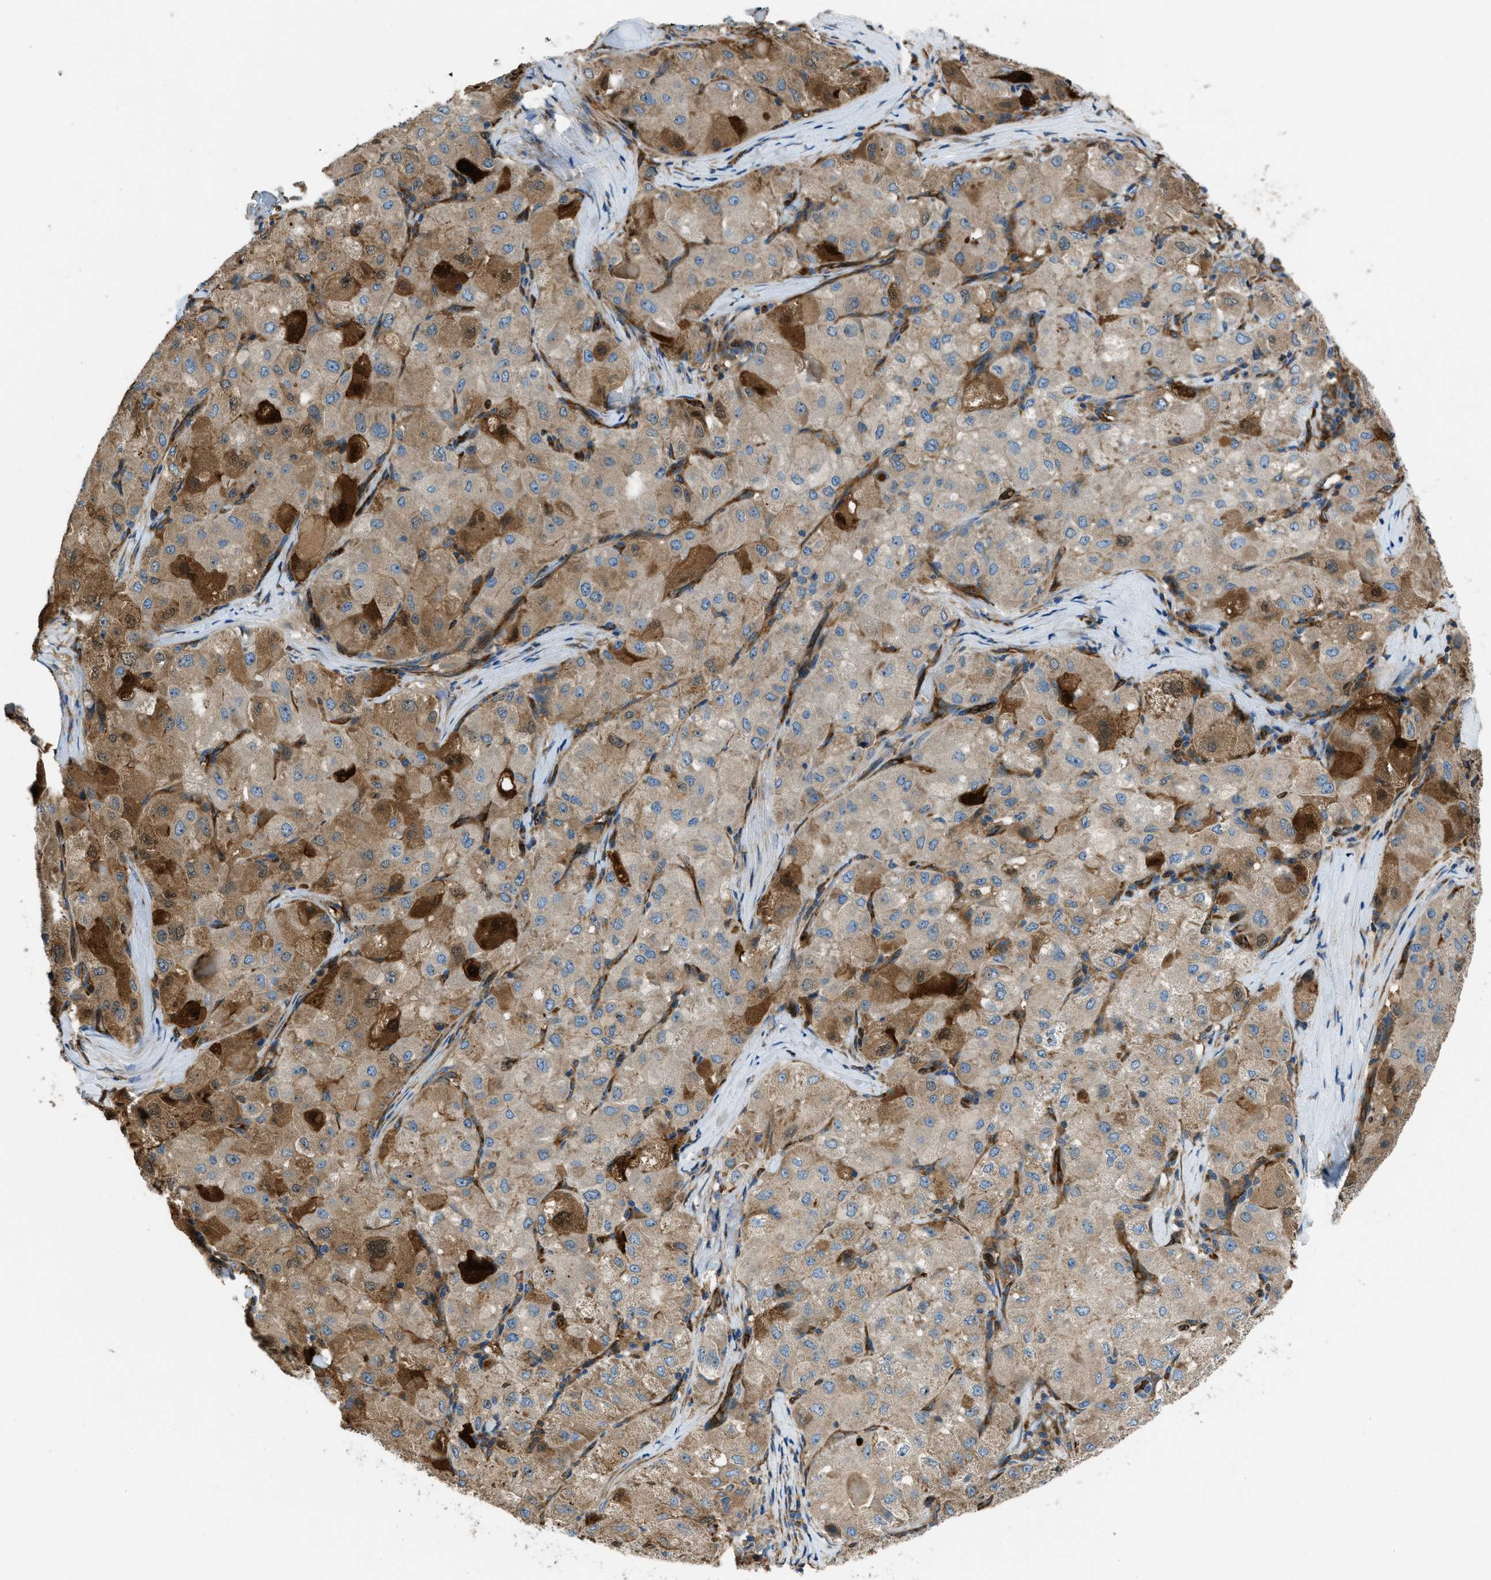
{"staining": {"intensity": "moderate", "quantity": ">75%", "location": "cytoplasmic/membranous"}, "tissue": "liver cancer", "cell_type": "Tumor cells", "image_type": "cancer", "snomed": [{"axis": "morphology", "description": "Carcinoma, Hepatocellular, NOS"}, {"axis": "topography", "description": "Liver"}], "caption": "Immunohistochemistry (IHC) of hepatocellular carcinoma (liver) demonstrates medium levels of moderate cytoplasmic/membranous expression in approximately >75% of tumor cells. The protein is shown in brown color, while the nuclei are stained blue.", "gene": "GIMAP8", "patient": {"sex": "male", "age": 80}}